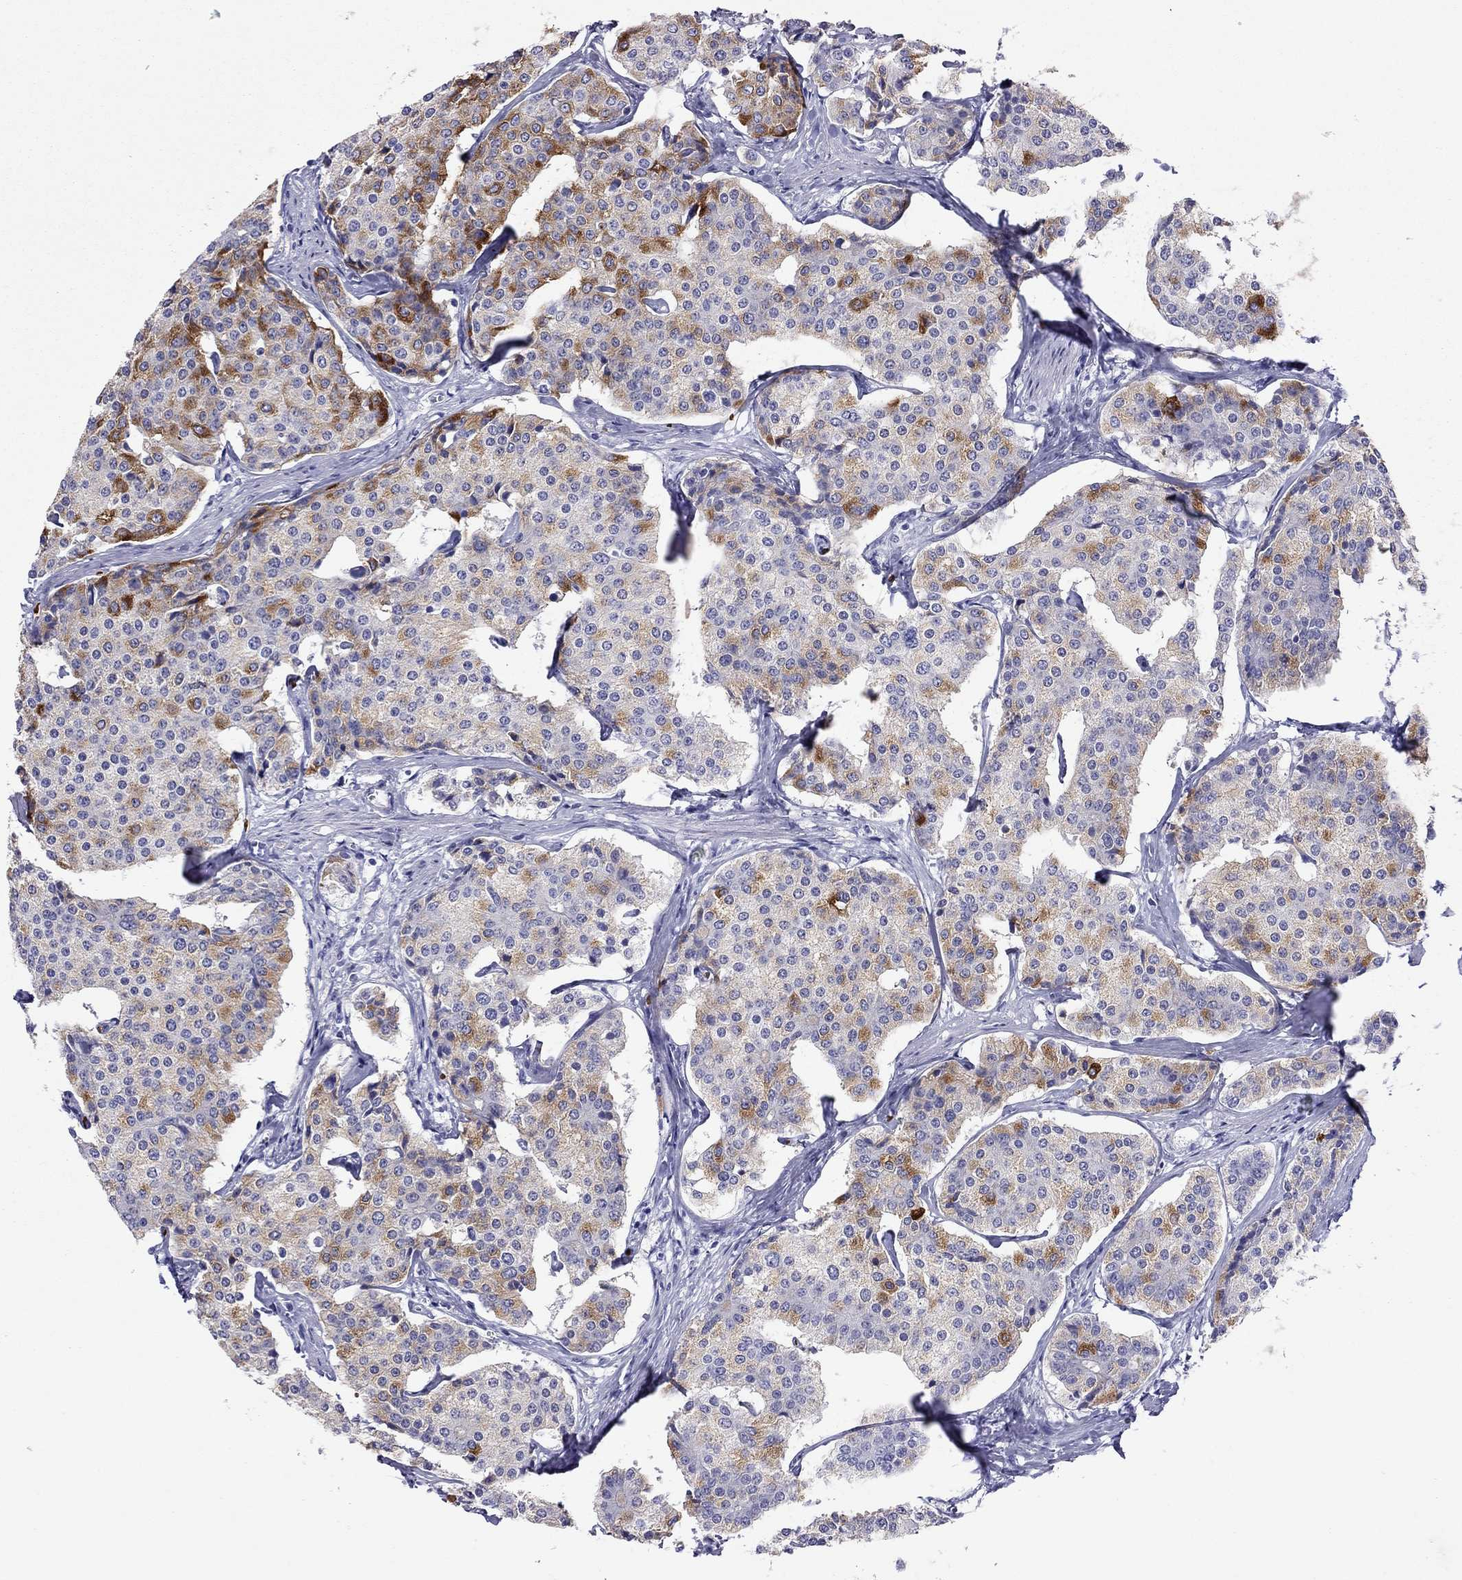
{"staining": {"intensity": "strong", "quantity": "<25%", "location": "cytoplasmic/membranous"}, "tissue": "carcinoid", "cell_type": "Tumor cells", "image_type": "cancer", "snomed": [{"axis": "morphology", "description": "Carcinoid, malignant, NOS"}, {"axis": "topography", "description": "Small intestine"}], "caption": "A high-resolution histopathology image shows immunohistochemistry (IHC) staining of carcinoid, which exhibits strong cytoplasmic/membranous positivity in about <25% of tumor cells.", "gene": "PTPRN", "patient": {"sex": "female", "age": 65}}